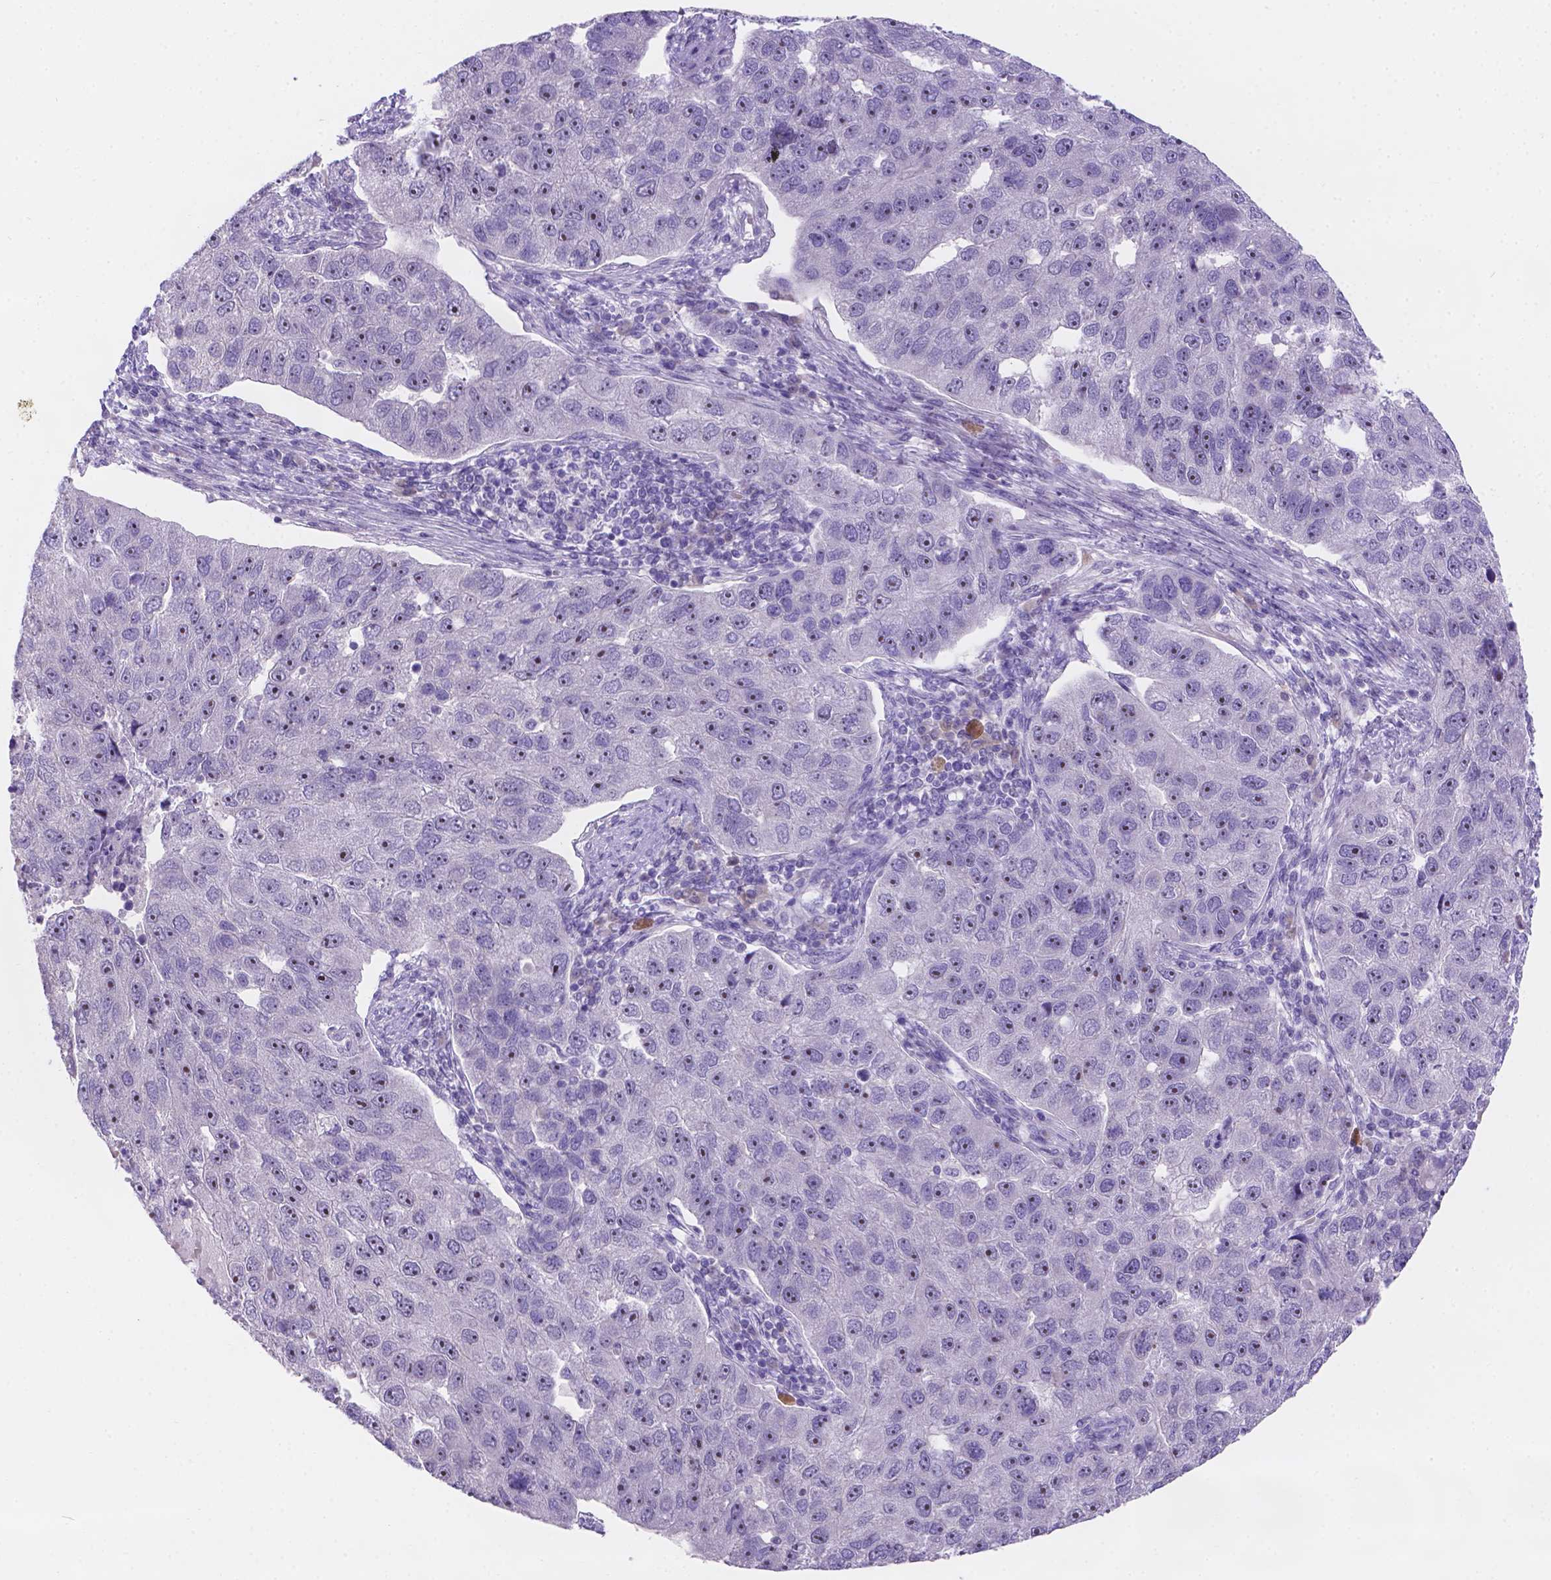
{"staining": {"intensity": "negative", "quantity": "none", "location": "none"}, "tissue": "pancreatic cancer", "cell_type": "Tumor cells", "image_type": "cancer", "snomed": [{"axis": "morphology", "description": "Adenocarcinoma, NOS"}, {"axis": "topography", "description": "Pancreas"}], "caption": "An immunohistochemistry micrograph of adenocarcinoma (pancreatic) is shown. There is no staining in tumor cells of adenocarcinoma (pancreatic).", "gene": "CD96", "patient": {"sex": "female", "age": 61}}